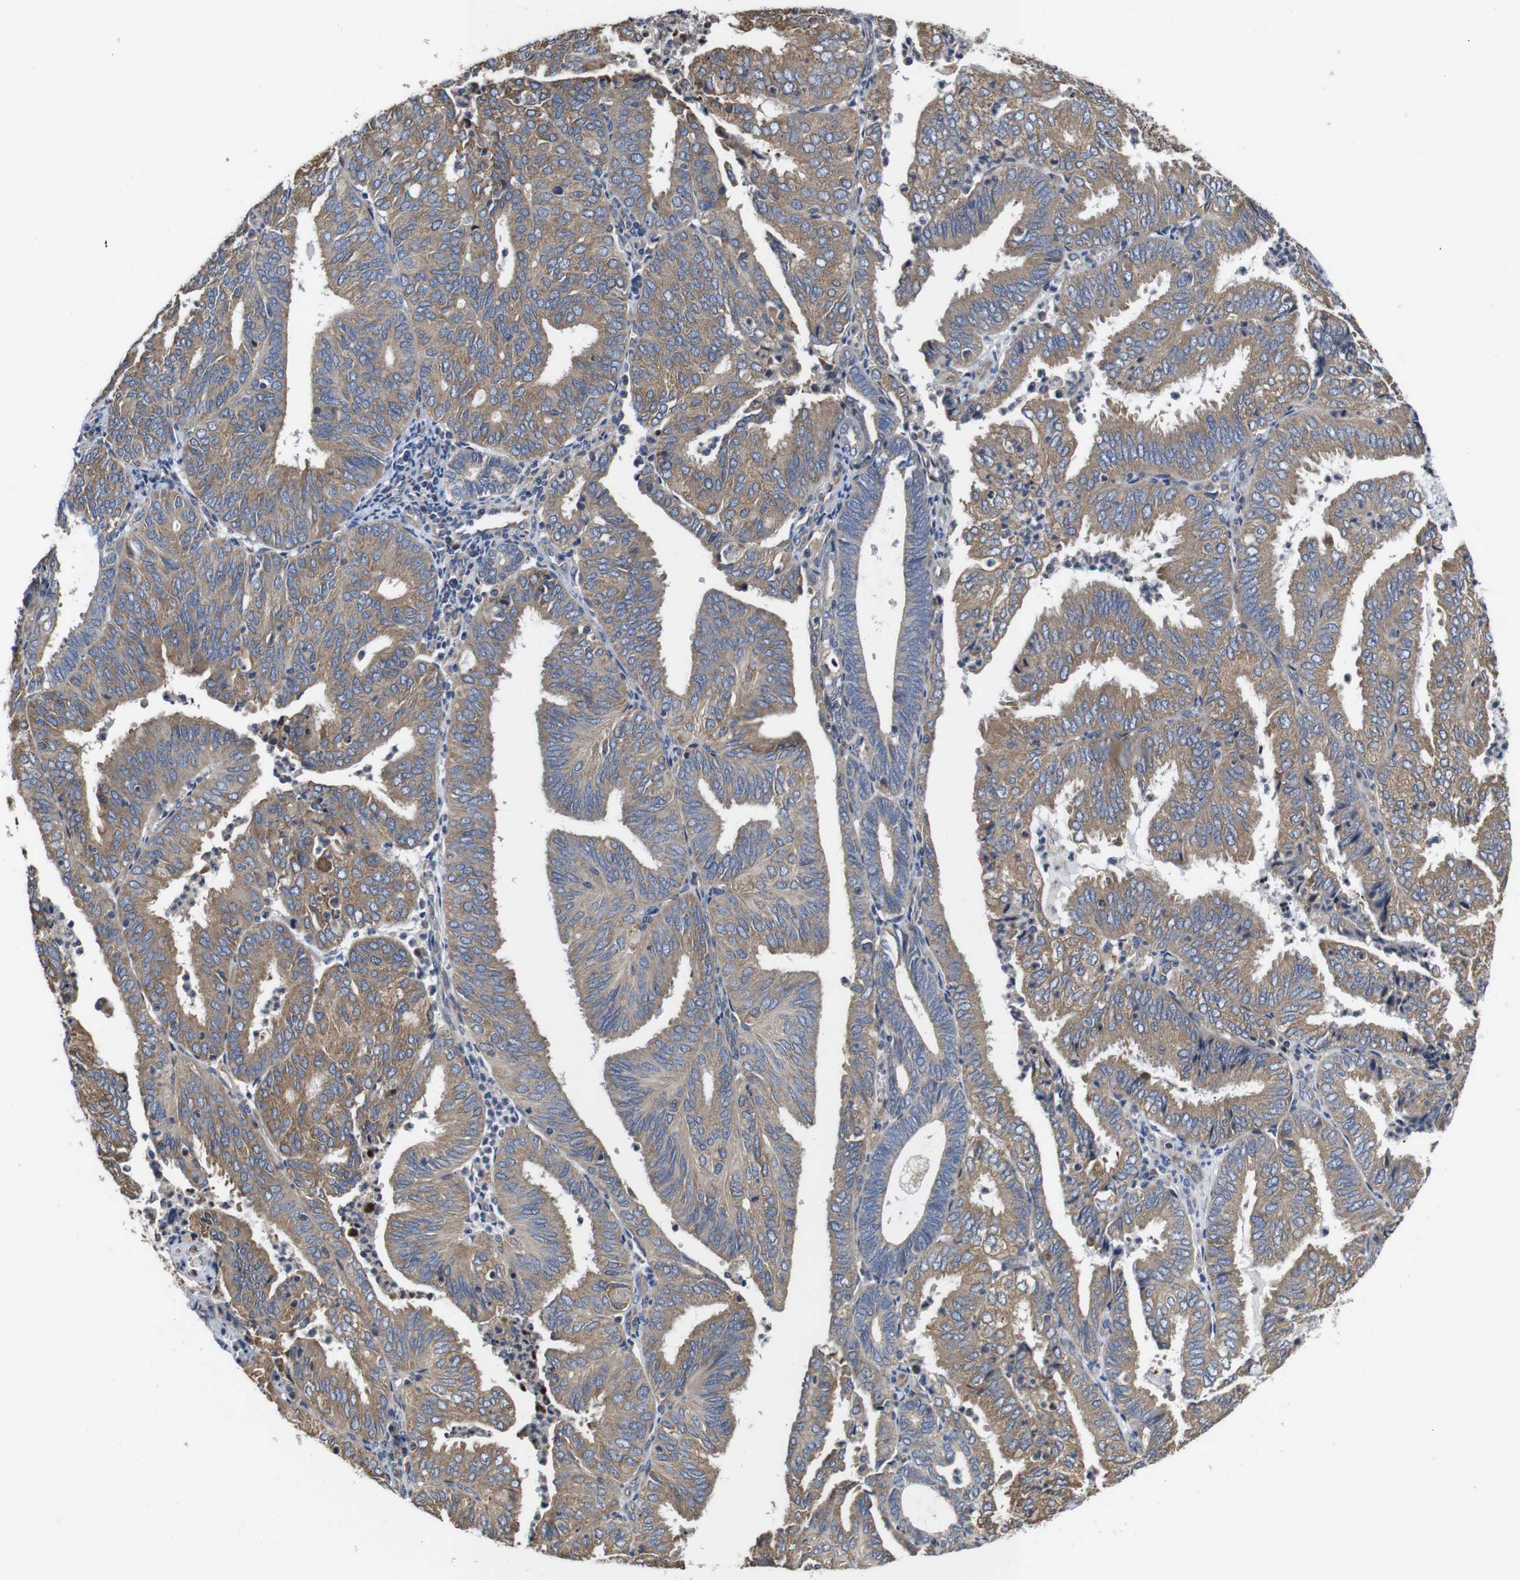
{"staining": {"intensity": "moderate", "quantity": ">75%", "location": "cytoplasmic/membranous"}, "tissue": "endometrial cancer", "cell_type": "Tumor cells", "image_type": "cancer", "snomed": [{"axis": "morphology", "description": "Adenocarcinoma, NOS"}, {"axis": "topography", "description": "Uterus"}], "caption": "Immunohistochemical staining of endometrial cancer (adenocarcinoma) demonstrates moderate cytoplasmic/membranous protein positivity in about >75% of tumor cells.", "gene": "MARCHF7", "patient": {"sex": "female", "age": 60}}